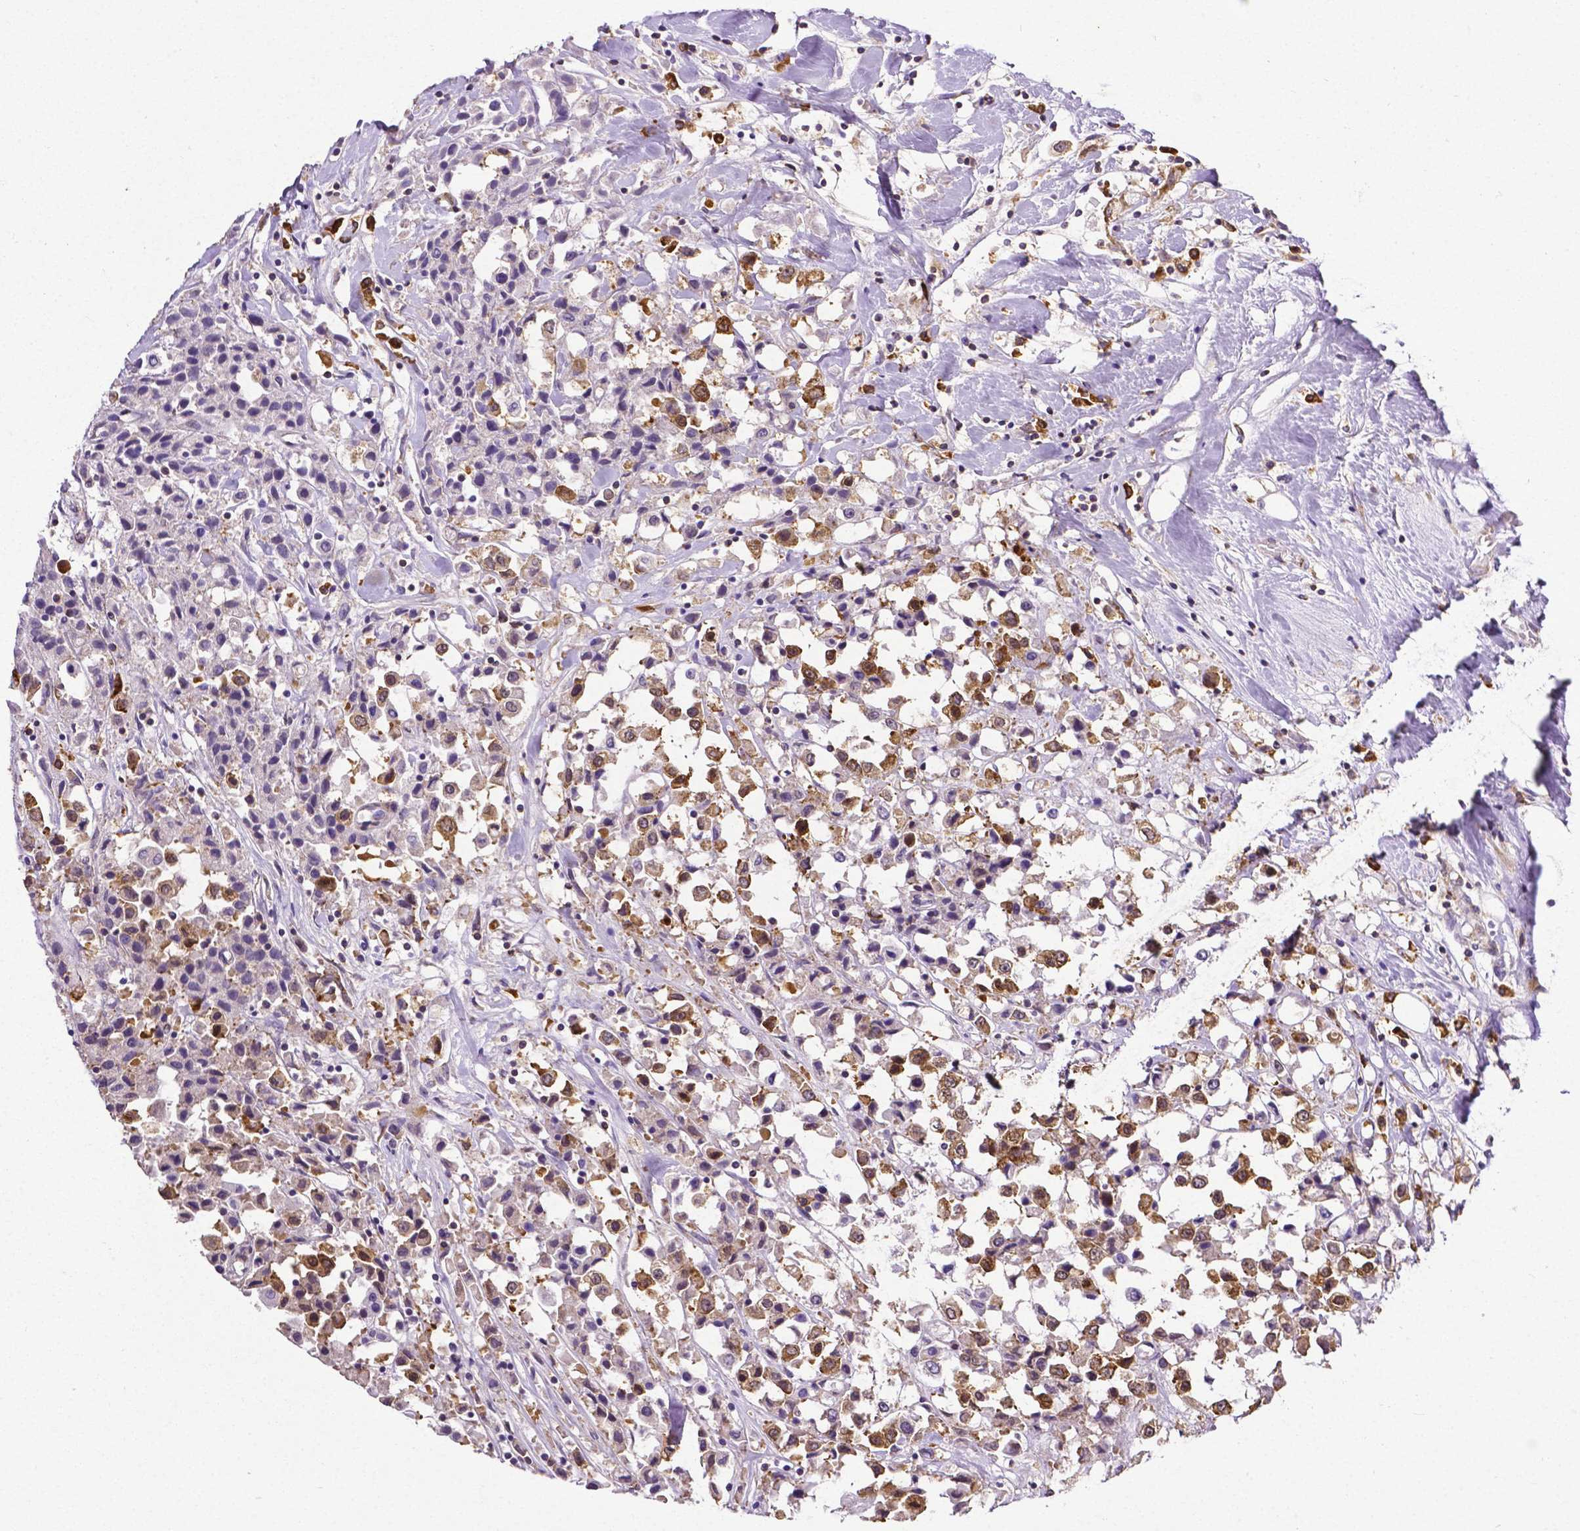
{"staining": {"intensity": "strong", "quantity": ">75%", "location": "cytoplasmic/membranous"}, "tissue": "breast cancer", "cell_type": "Tumor cells", "image_type": "cancer", "snomed": [{"axis": "morphology", "description": "Duct carcinoma"}, {"axis": "topography", "description": "Breast"}], "caption": "This image shows IHC staining of infiltrating ductal carcinoma (breast), with high strong cytoplasmic/membranous expression in about >75% of tumor cells.", "gene": "MTDH", "patient": {"sex": "female", "age": 61}}